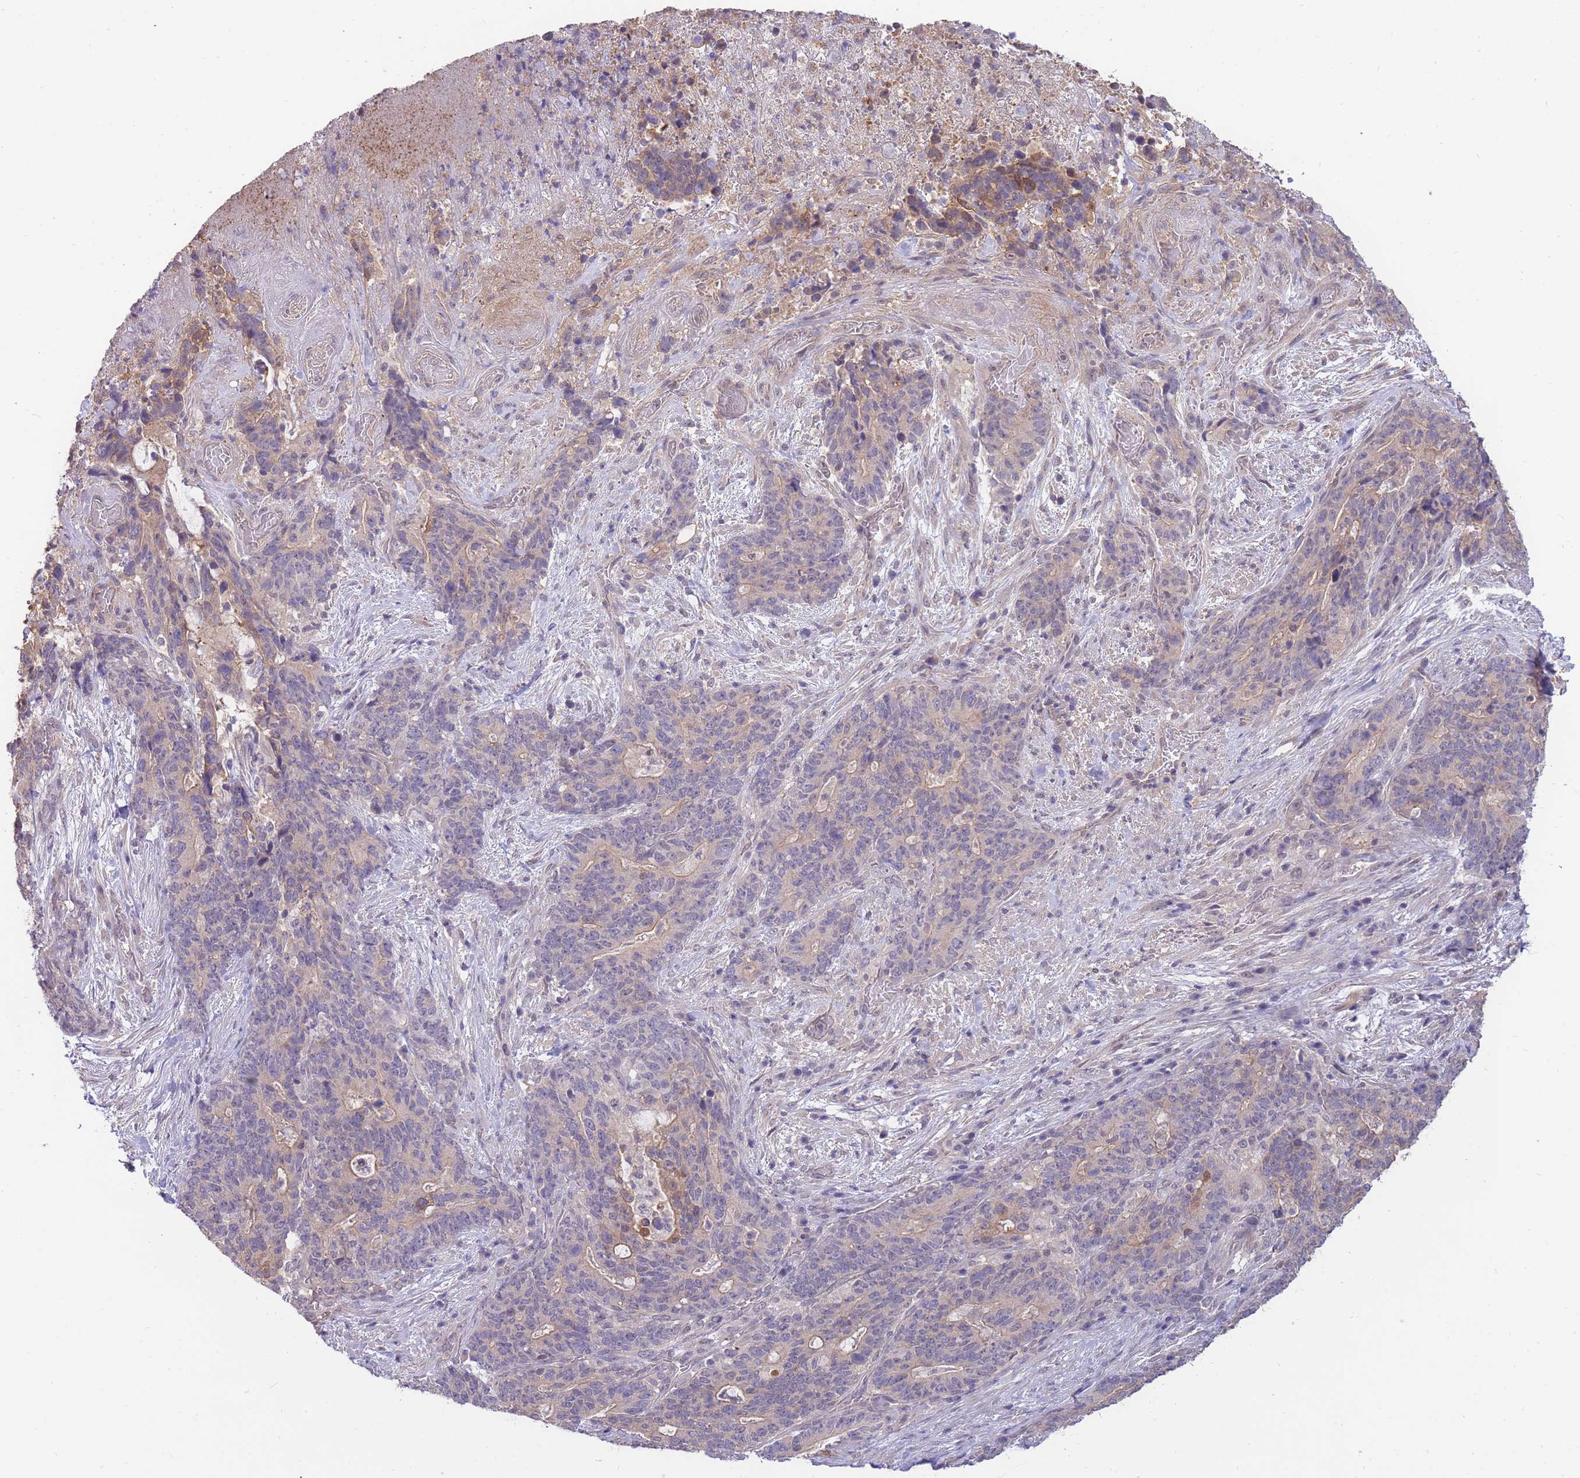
{"staining": {"intensity": "moderate", "quantity": "<25%", "location": "cytoplasmic/membranous"}, "tissue": "stomach cancer", "cell_type": "Tumor cells", "image_type": "cancer", "snomed": [{"axis": "morphology", "description": "Normal tissue, NOS"}, {"axis": "morphology", "description": "Adenocarcinoma, NOS"}, {"axis": "topography", "description": "Stomach"}], "caption": "Protein analysis of stomach adenocarcinoma tissue displays moderate cytoplasmic/membranous positivity in approximately <25% of tumor cells.", "gene": "SMC6", "patient": {"sex": "female", "age": 64}}